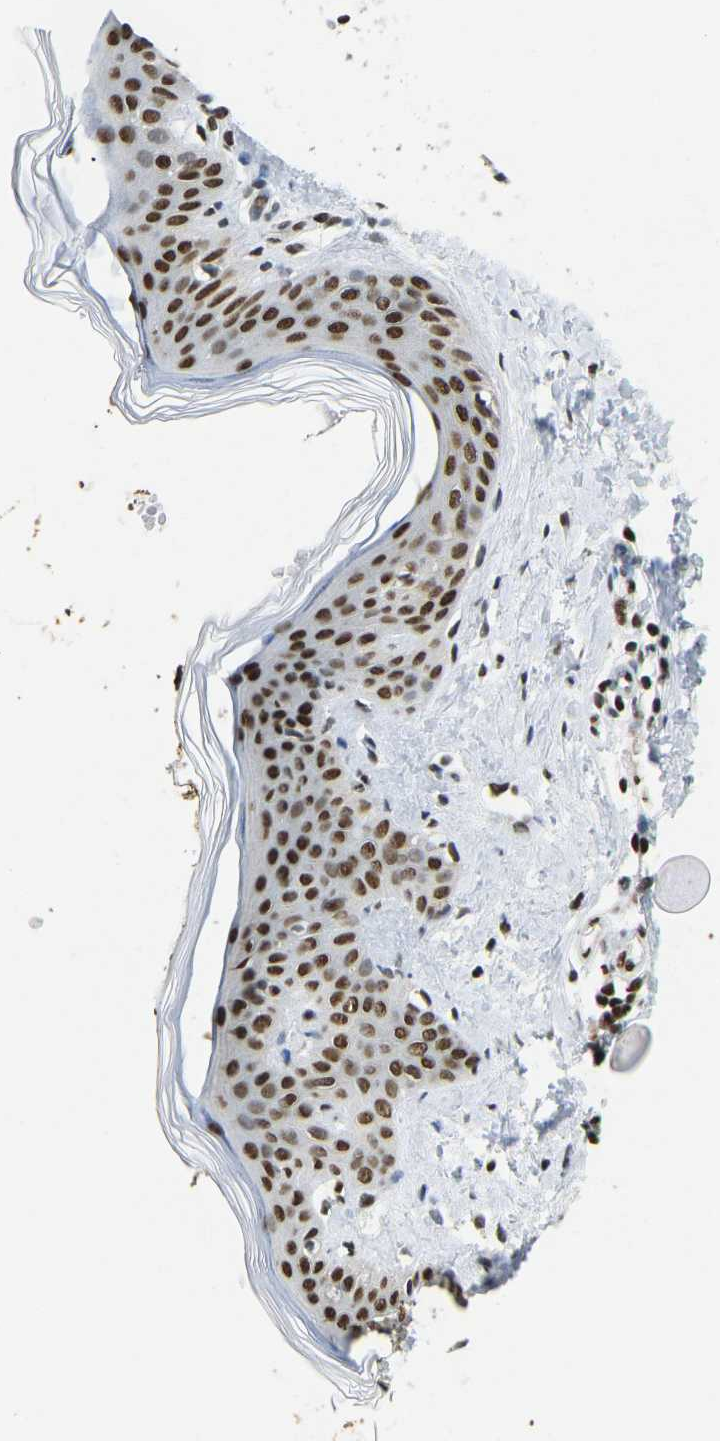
{"staining": {"intensity": "strong", "quantity": ">75%", "location": "nuclear"}, "tissue": "skin", "cell_type": "Fibroblasts", "image_type": "normal", "snomed": [{"axis": "morphology", "description": "Normal tissue, NOS"}, {"axis": "topography", "description": "Skin"}], "caption": "High-power microscopy captured an immunohistochemistry image of normal skin, revealing strong nuclear positivity in about >75% of fibroblasts.", "gene": "ZSCAN20", "patient": {"sex": "female", "age": 17}}